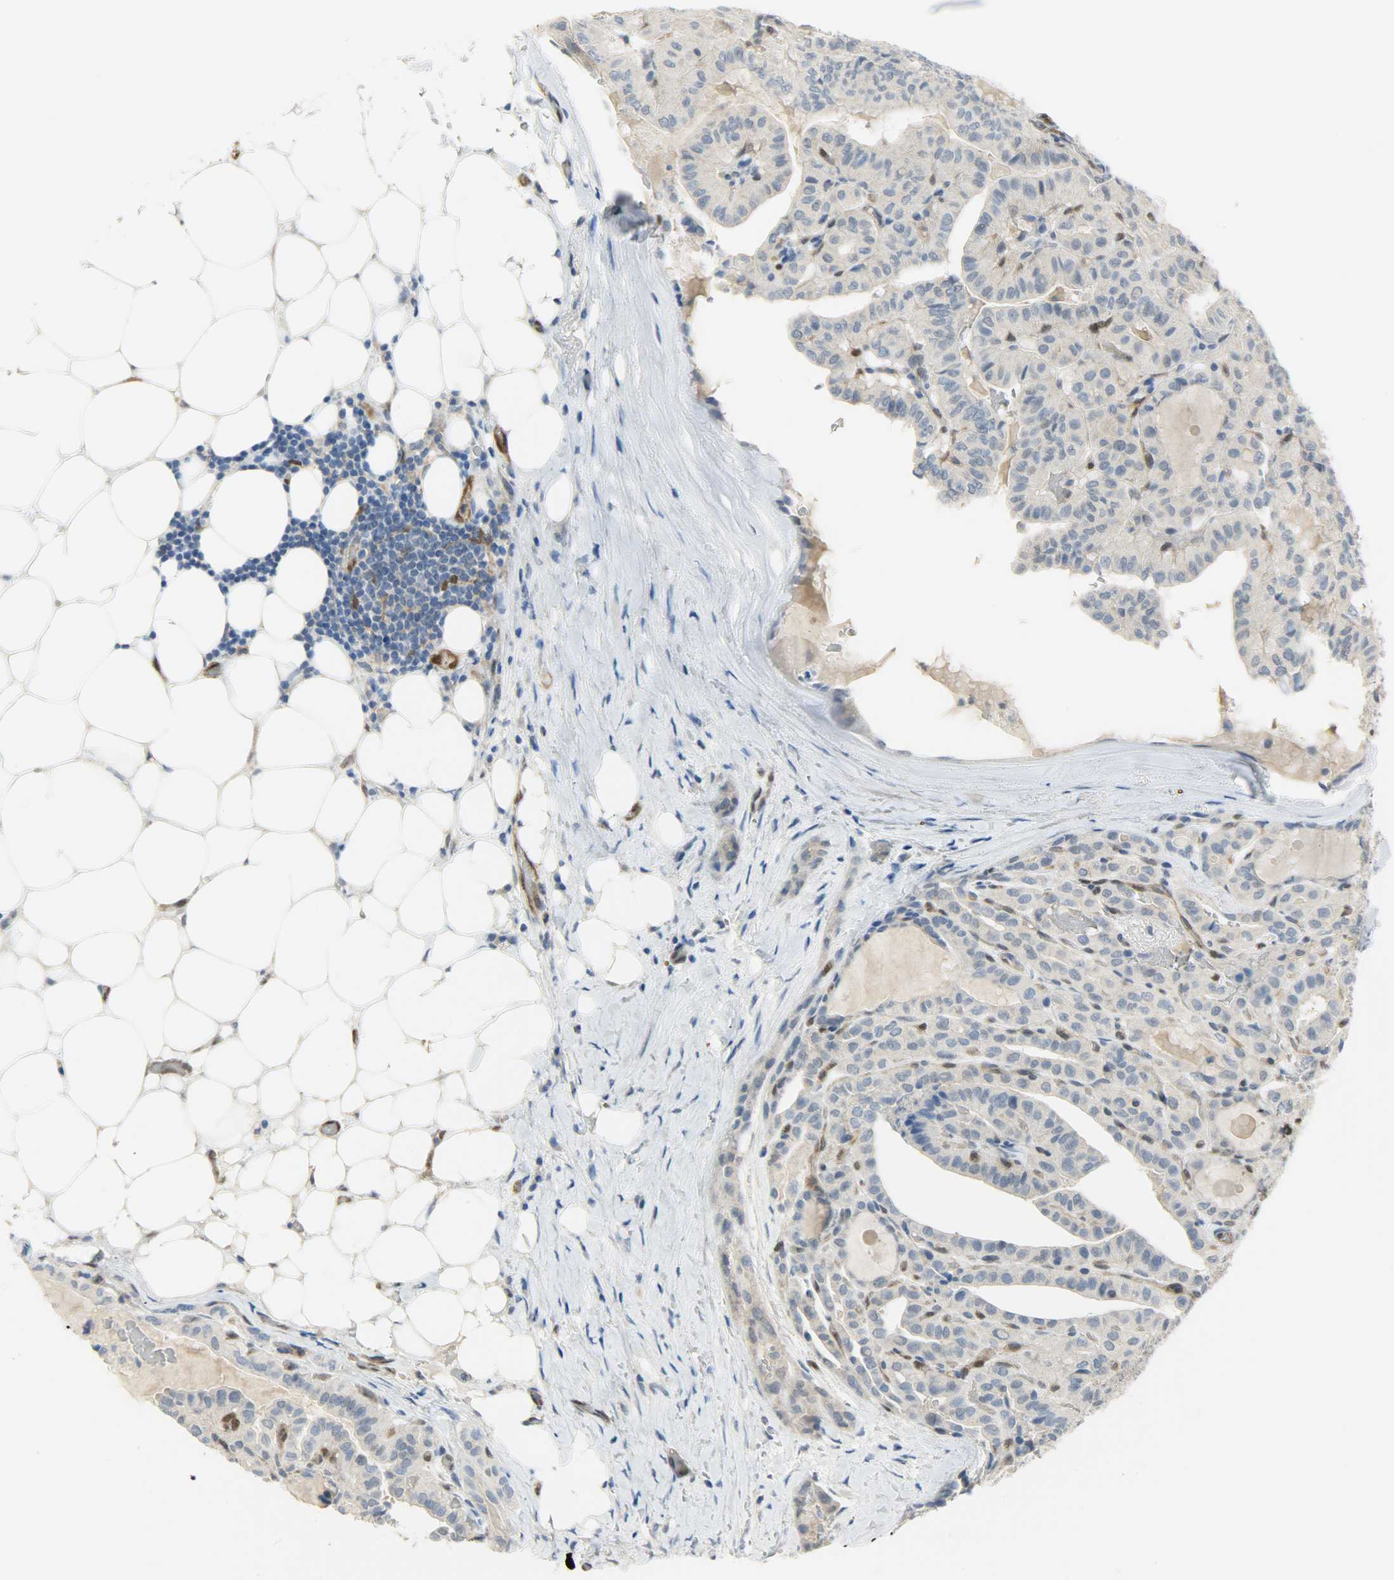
{"staining": {"intensity": "negative", "quantity": "none", "location": "none"}, "tissue": "thyroid cancer", "cell_type": "Tumor cells", "image_type": "cancer", "snomed": [{"axis": "morphology", "description": "Papillary adenocarcinoma, NOS"}, {"axis": "topography", "description": "Thyroid gland"}], "caption": "The IHC micrograph has no significant staining in tumor cells of thyroid cancer tissue.", "gene": "FKBP1A", "patient": {"sex": "male", "age": 77}}